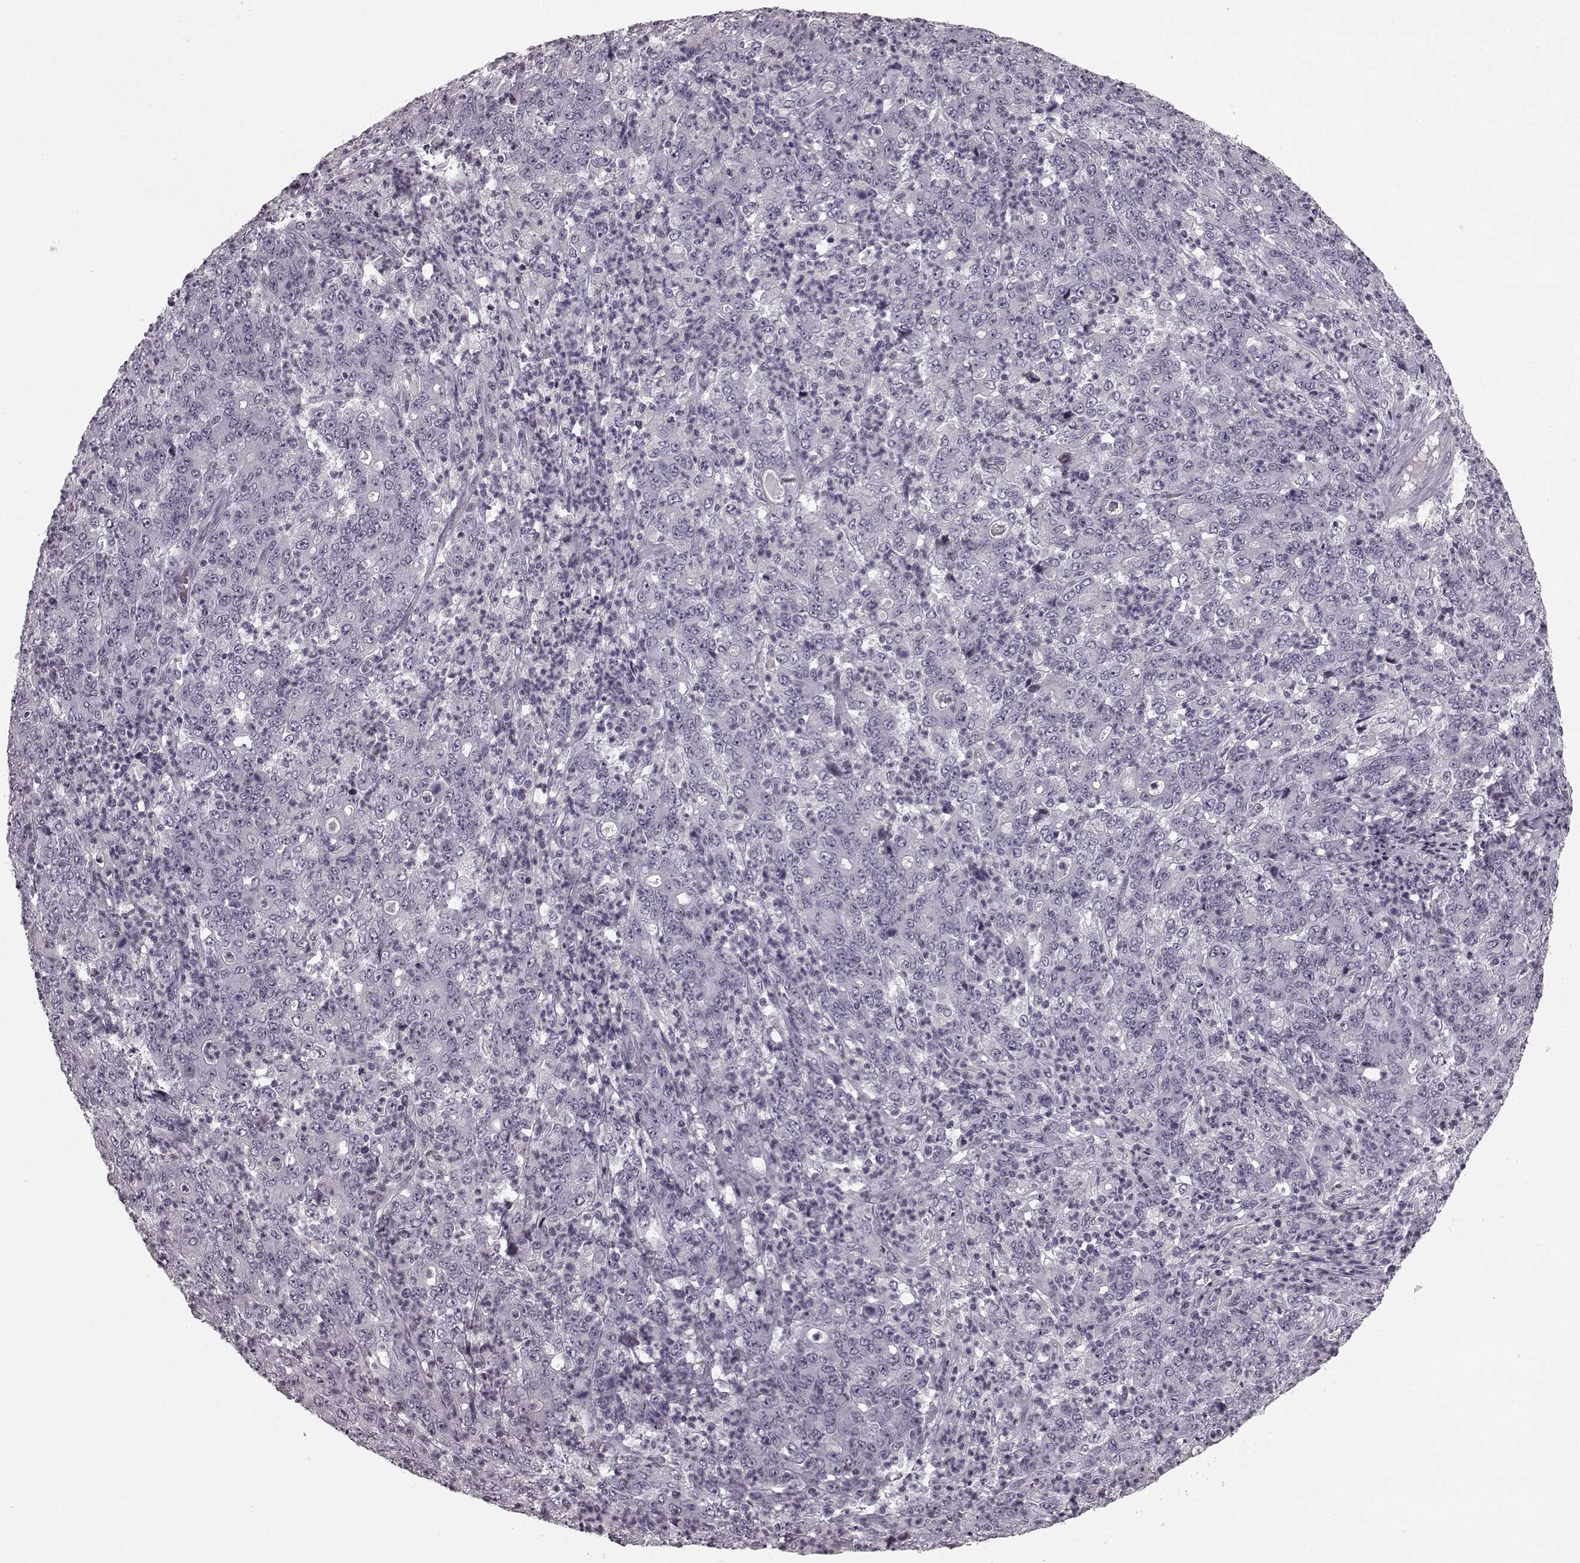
{"staining": {"intensity": "negative", "quantity": "none", "location": "none"}, "tissue": "stomach cancer", "cell_type": "Tumor cells", "image_type": "cancer", "snomed": [{"axis": "morphology", "description": "Adenocarcinoma, NOS"}, {"axis": "topography", "description": "Stomach, lower"}], "caption": "A high-resolution histopathology image shows immunohistochemistry (IHC) staining of stomach cancer, which displays no significant expression in tumor cells.", "gene": "CST7", "patient": {"sex": "female", "age": 71}}